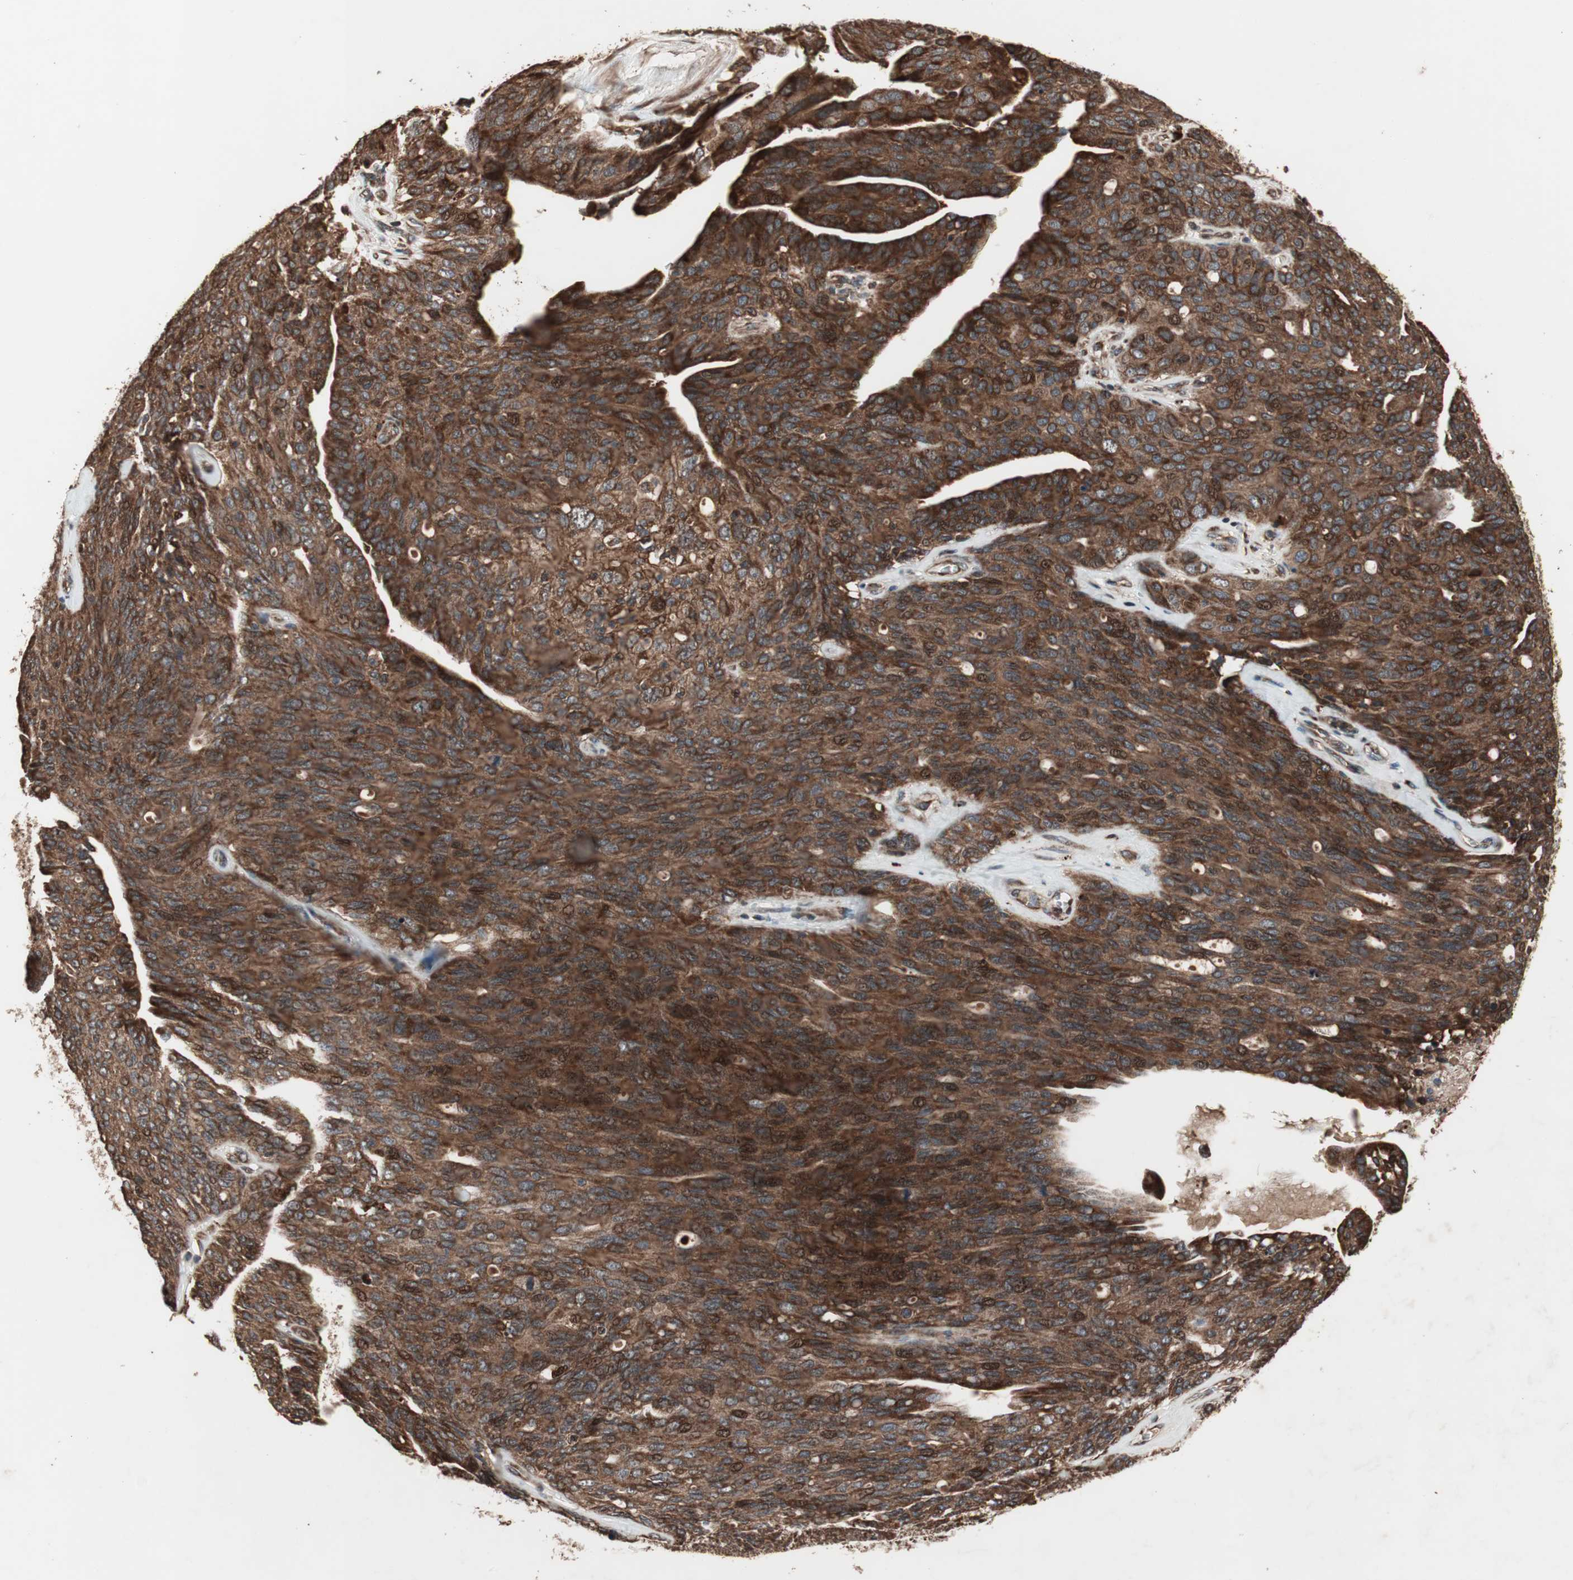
{"staining": {"intensity": "strong", "quantity": ">75%", "location": "cytoplasmic/membranous,nuclear"}, "tissue": "ovarian cancer", "cell_type": "Tumor cells", "image_type": "cancer", "snomed": [{"axis": "morphology", "description": "Carcinoma, endometroid"}, {"axis": "topography", "description": "Ovary"}], "caption": "A brown stain labels strong cytoplasmic/membranous and nuclear staining of a protein in ovarian cancer tumor cells. The staining is performed using DAB (3,3'-diaminobenzidine) brown chromogen to label protein expression. The nuclei are counter-stained blue using hematoxylin.", "gene": "RAB1A", "patient": {"sex": "female", "age": 60}}